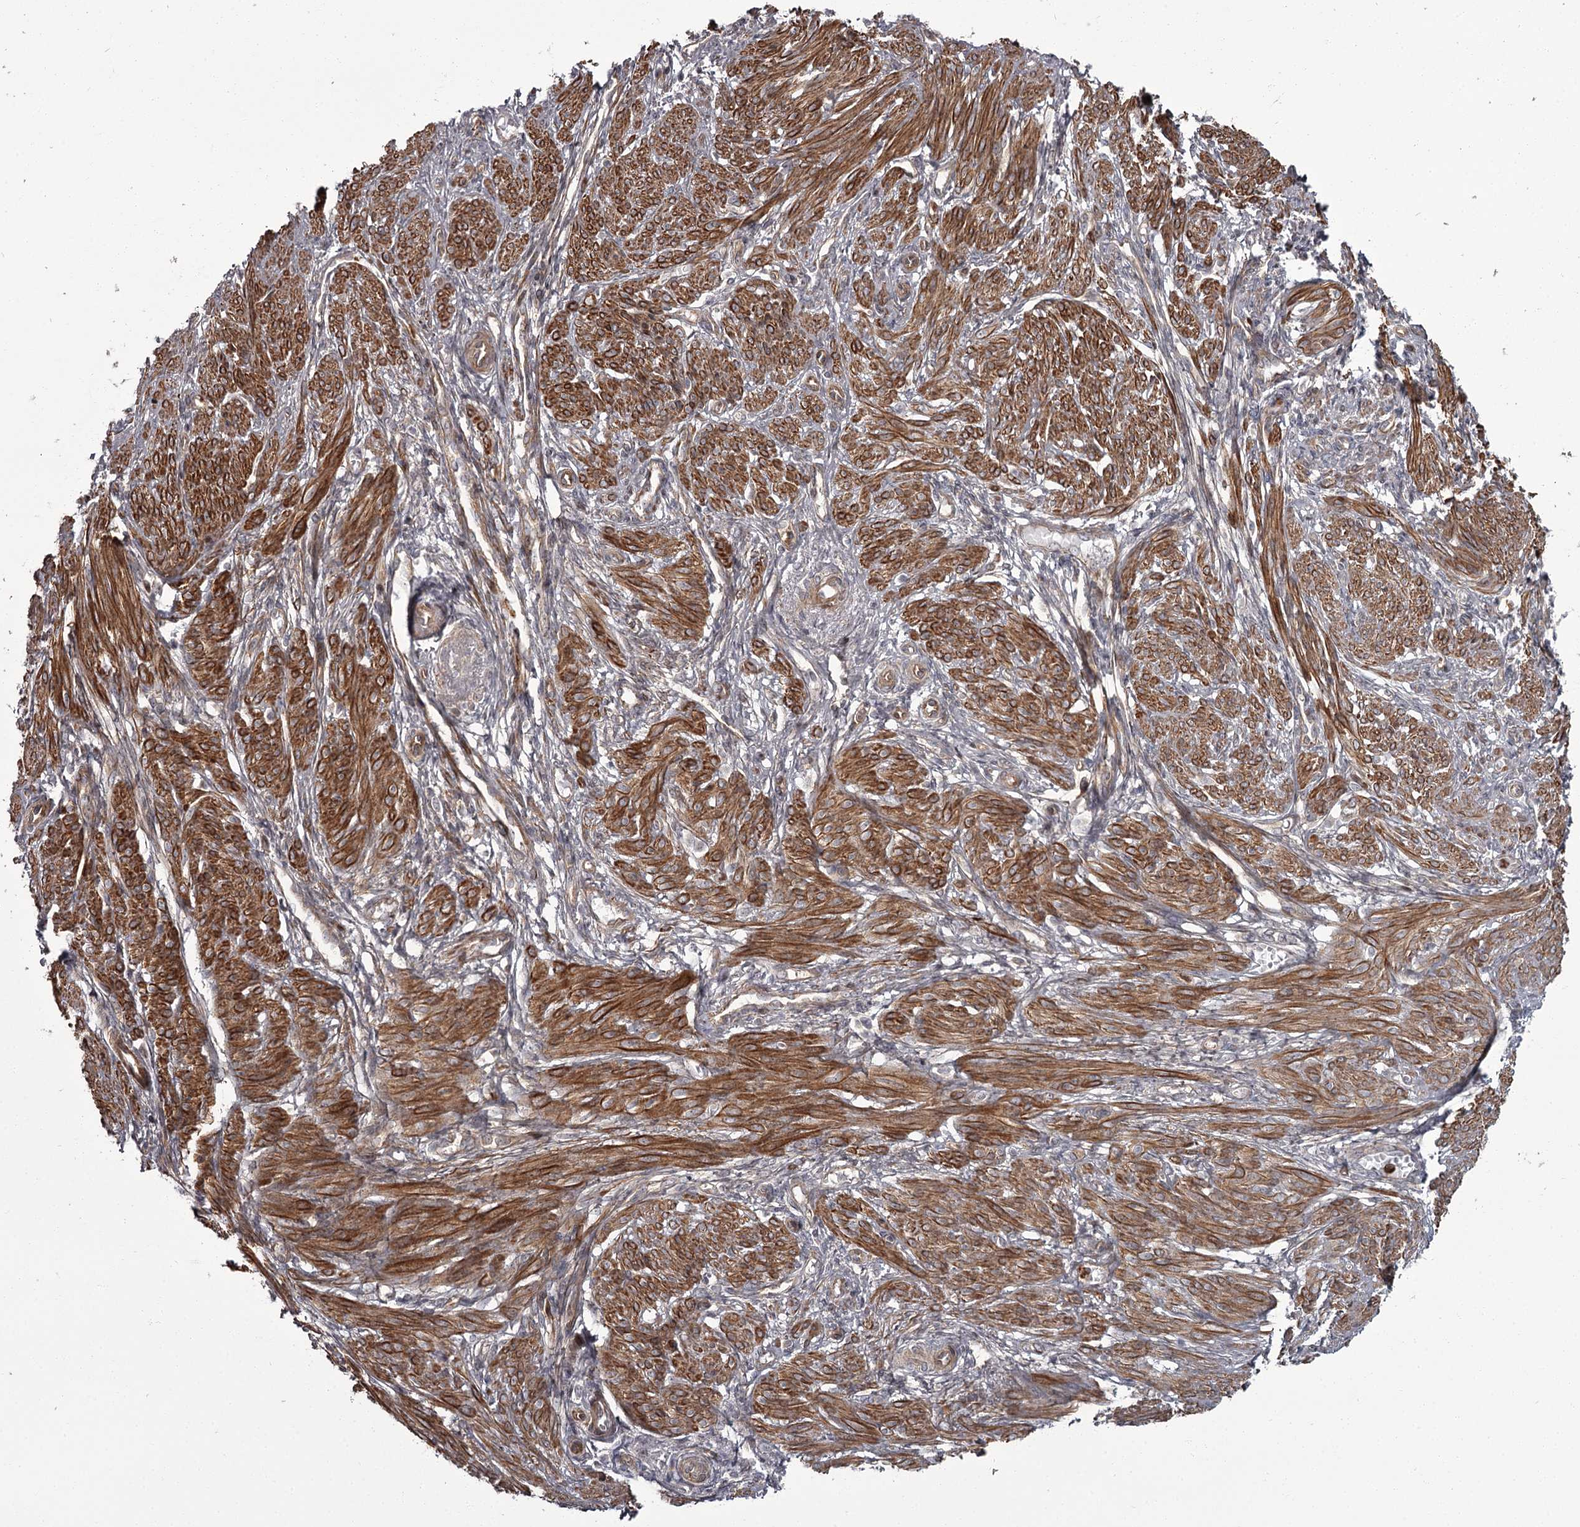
{"staining": {"intensity": "strong", "quantity": ">75%", "location": "cytoplasmic/membranous"}, "tissue": "smooth muscle", "cell_type": "Smooth muscle cells", "image_type": "normal", "snomed": [{"axis": "morphology", "description": "Normal tissue, NOS"}, {"axis": "topography", "description": "Smooth muscle"}], "caption": "Smooth muscle stained with IHC exhibits strong cytoplasmic/membranous positivity in about >75% of smooth muscle cells.", "gene": "THAP9", "patient": {"sex": "female", "age": 39}}